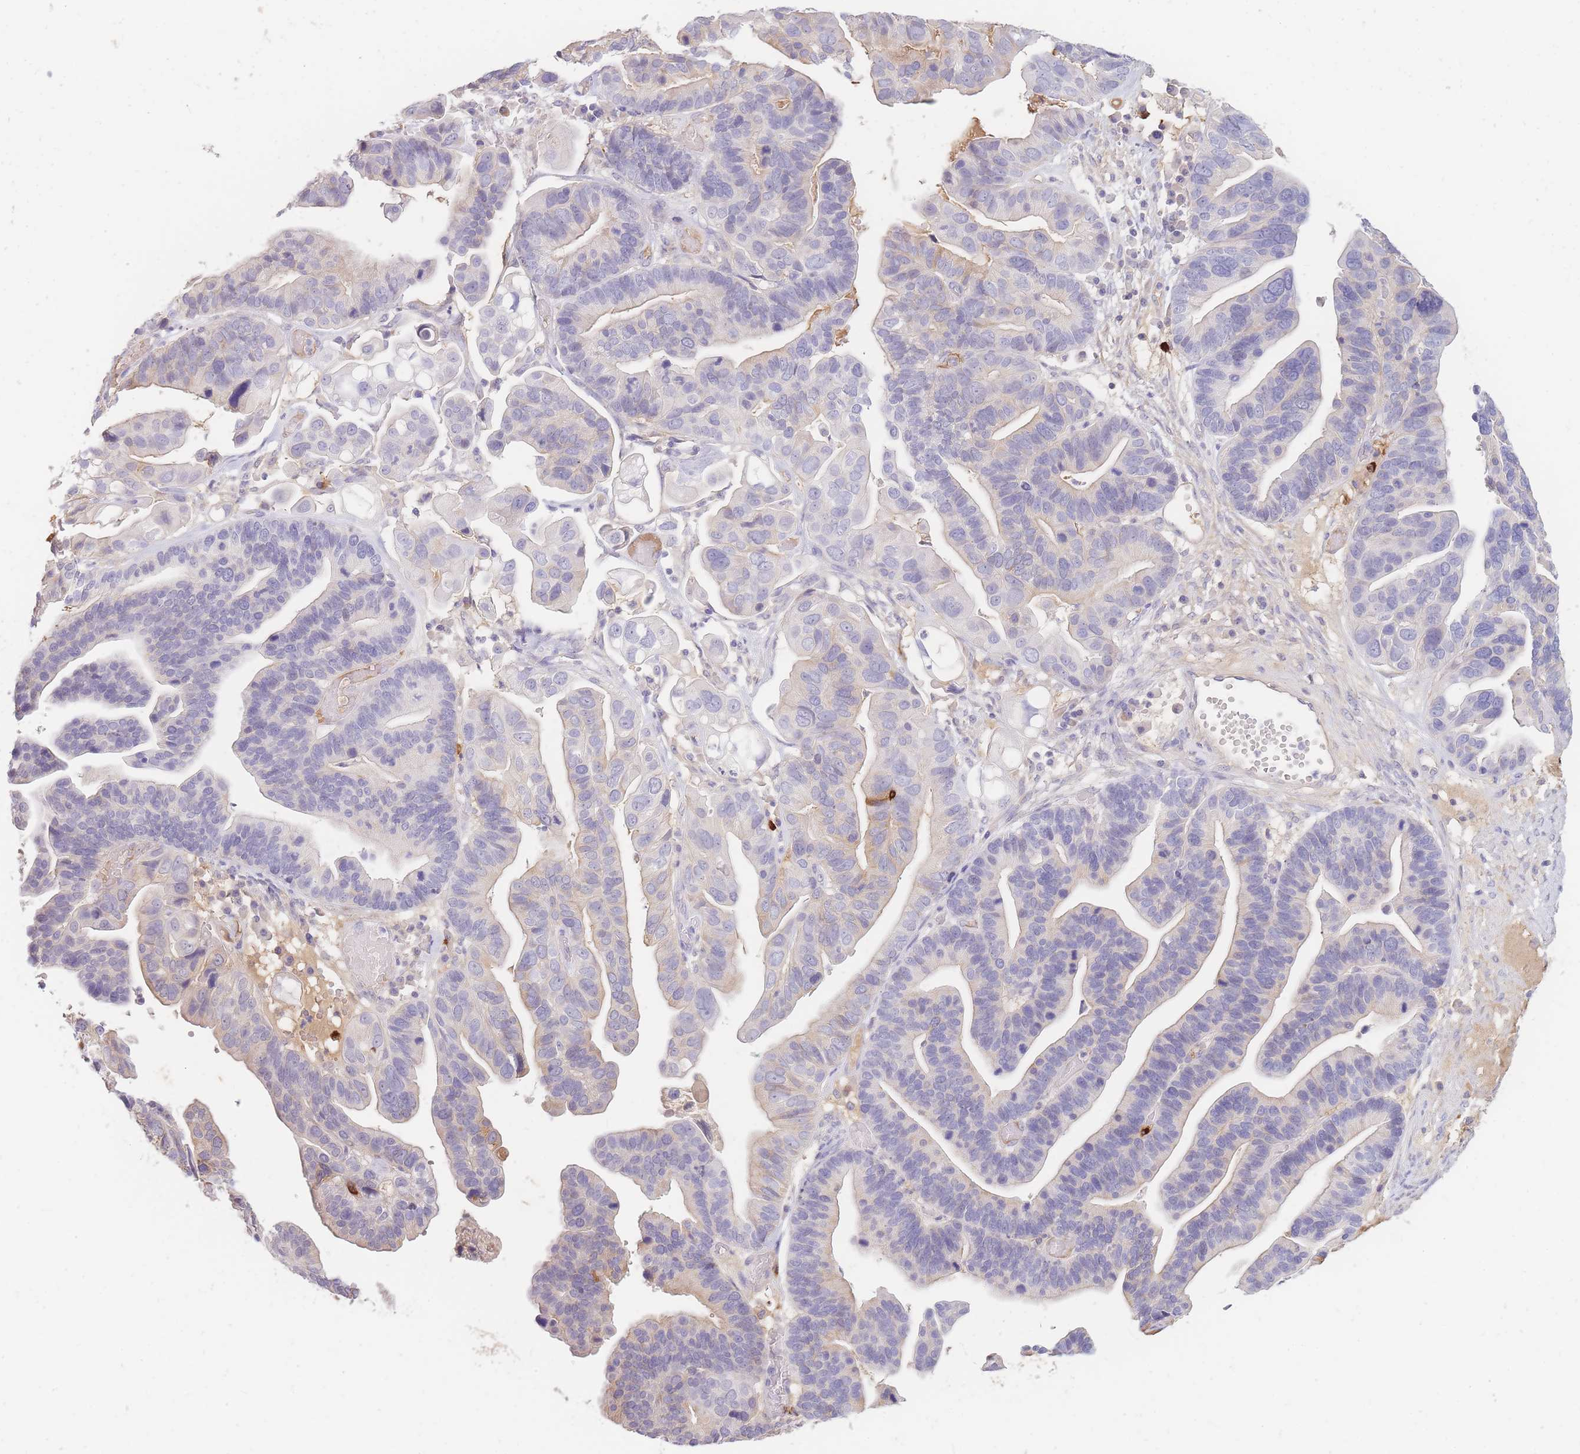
{"staining": {"intensity": "weak", "quantity": "<25%", "location": "cytoplasmic/membranous"}, "tissue": "ovarian cancer", "cell_type": "Tumor cells", "image_type": "cancer", "snomed": [{"axis": "morphology", "description": "Cystadenocarcinoma, serous, NOS"}, {"axis": "topography", "description": "Ovary"}], "caption": "The histopathology image demonstrates no significant expression in tumor cells of ovarian cancer.", "gene": "TPSD1", "patient": {"sex": "female", "age": 56}}